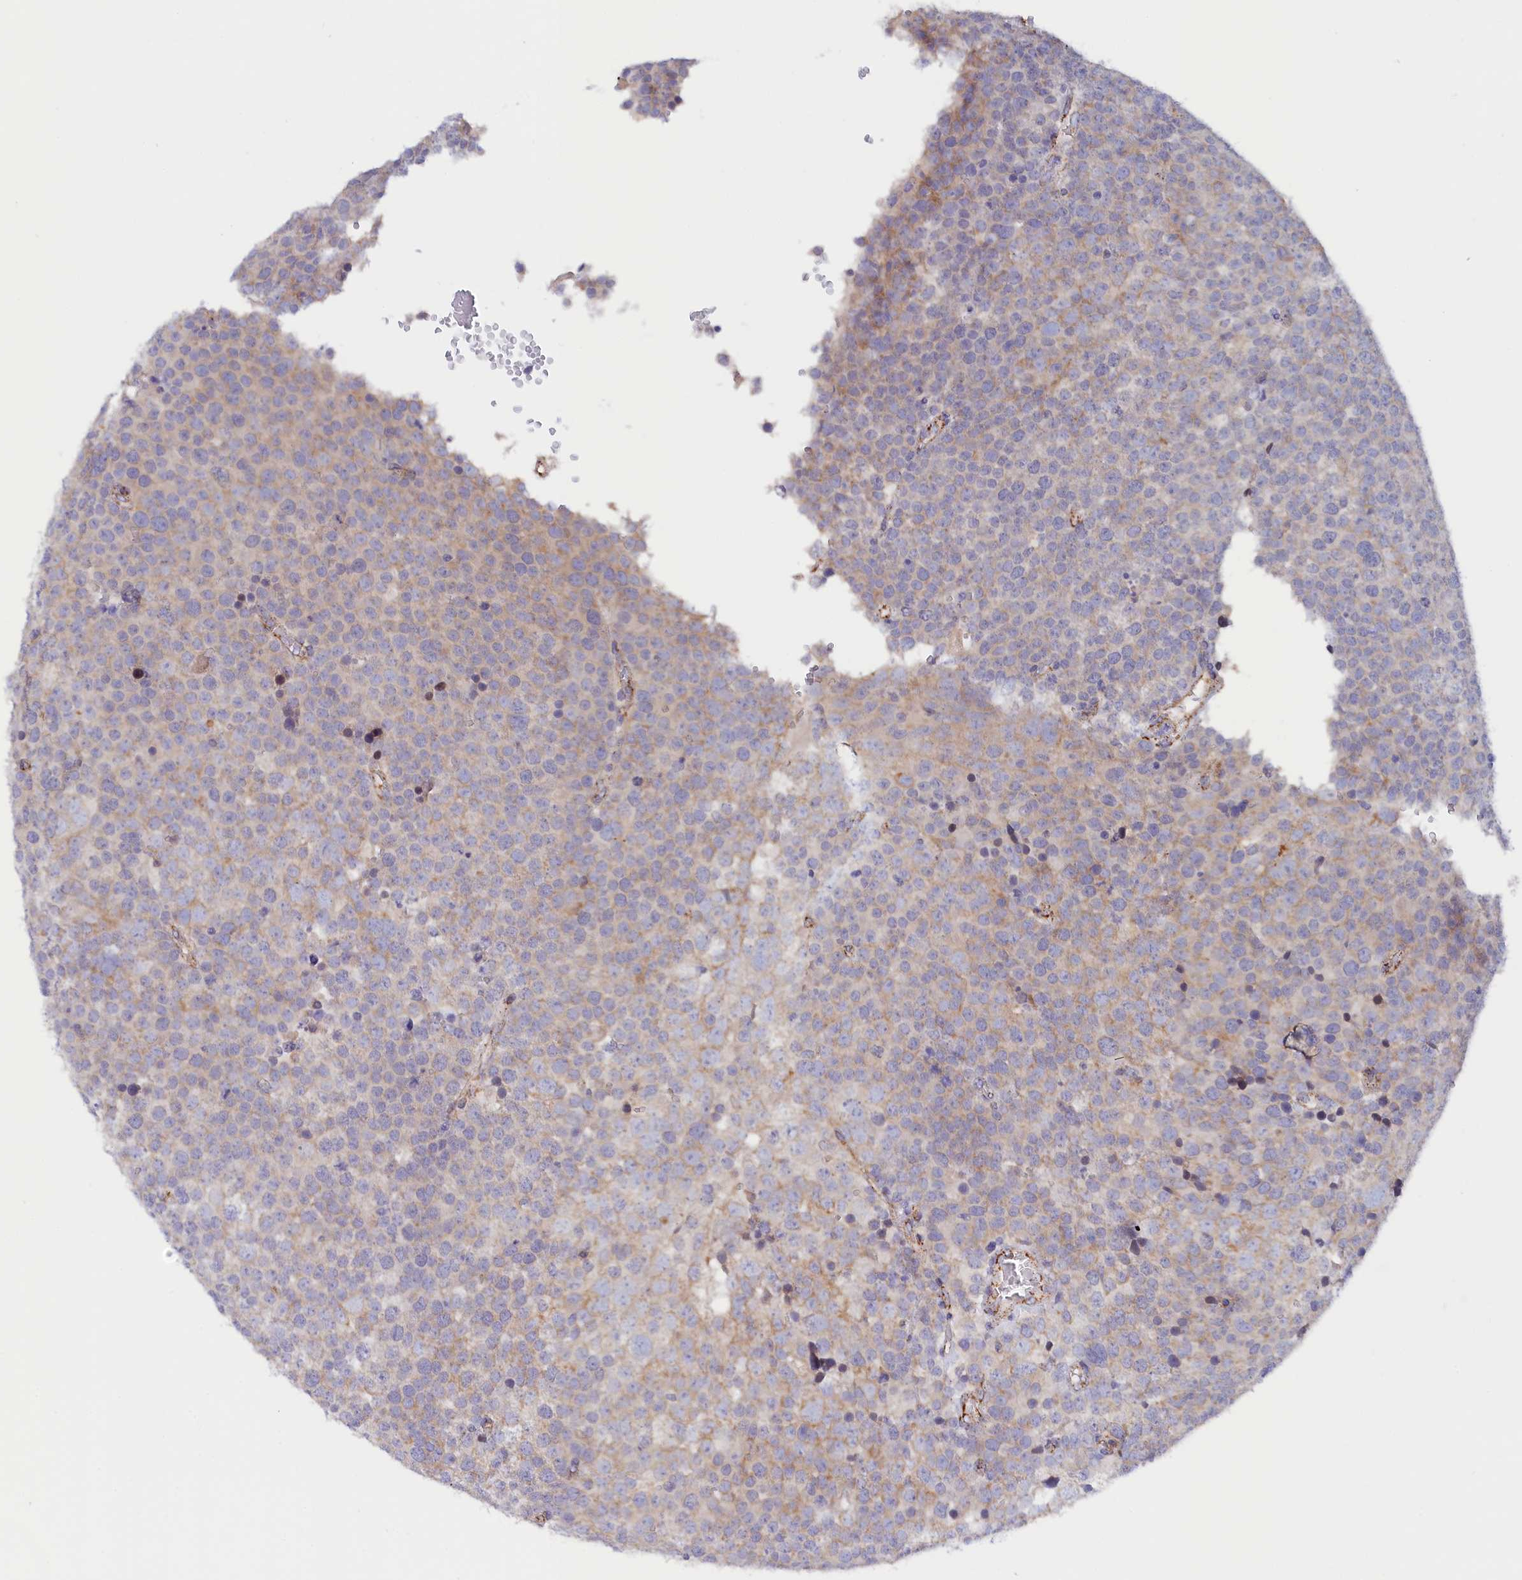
{"staining": {"intensity": "negative", "quantity": "none", "location": "none"}, "tissue": "testis cancer", "cell_type": "Tumor cells", "image_type": "cancer", "snomed": [{"axis": "morphology", "description": "Seminoma, NOS"}, {"axis": "topography", "description": "Testis"}], "caption": "Immunohistochemistry image of testis seminoma stained for a protein (brown), which displays no staining in tumor cells.", "gene": "AKTIP", "patient": {"sex": "male", "age": 71}}